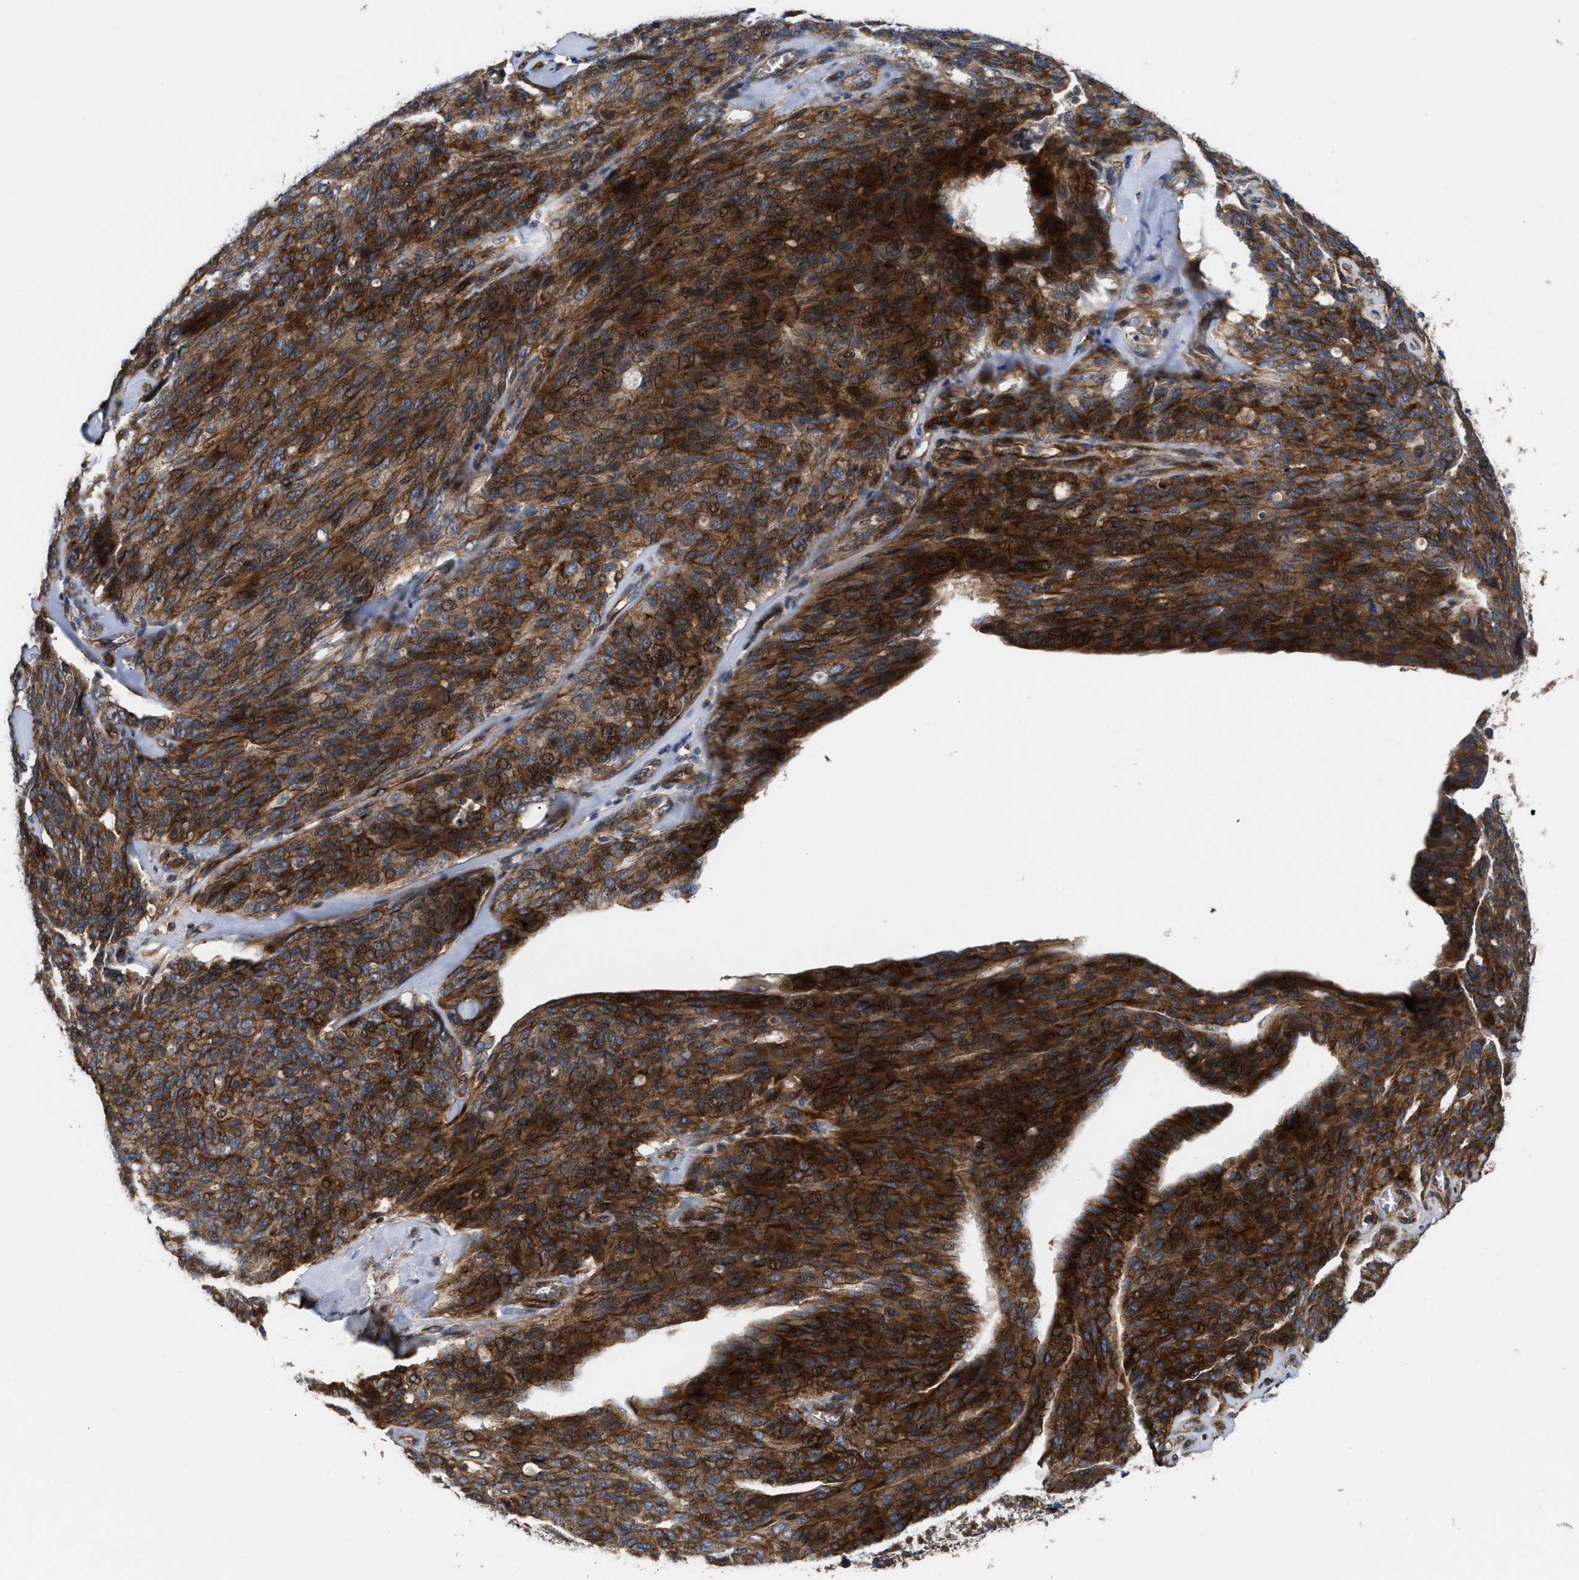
{"staining": {"intensity": "strong", "quantity": ">75%", "location": "cytoplasmic/membranous,nuclear"}, "tissue": "ovarian cancer", "cell_type": "Tumor cells", "image_type": "cancer", "snomed": [{"axis": "morphology", "description": "Carcinoma, endometroid"}, {"axis": "topography", "description": "Ovary"}], "caption": "Immunohistochemistry (IHC) micrograph of neoplastic tissue: endometroid carcinoma (ovarian) stained using immunohistochemistry reveals high levels of strong protein expression localized specifically in the cytoplasmic/membranous and nuclear of tumor cells, appearing as a cytoplasmic/membranous and nuclear brown color.", "gene": "STAU1", "patient": {"sex": "female", "age": 60}}